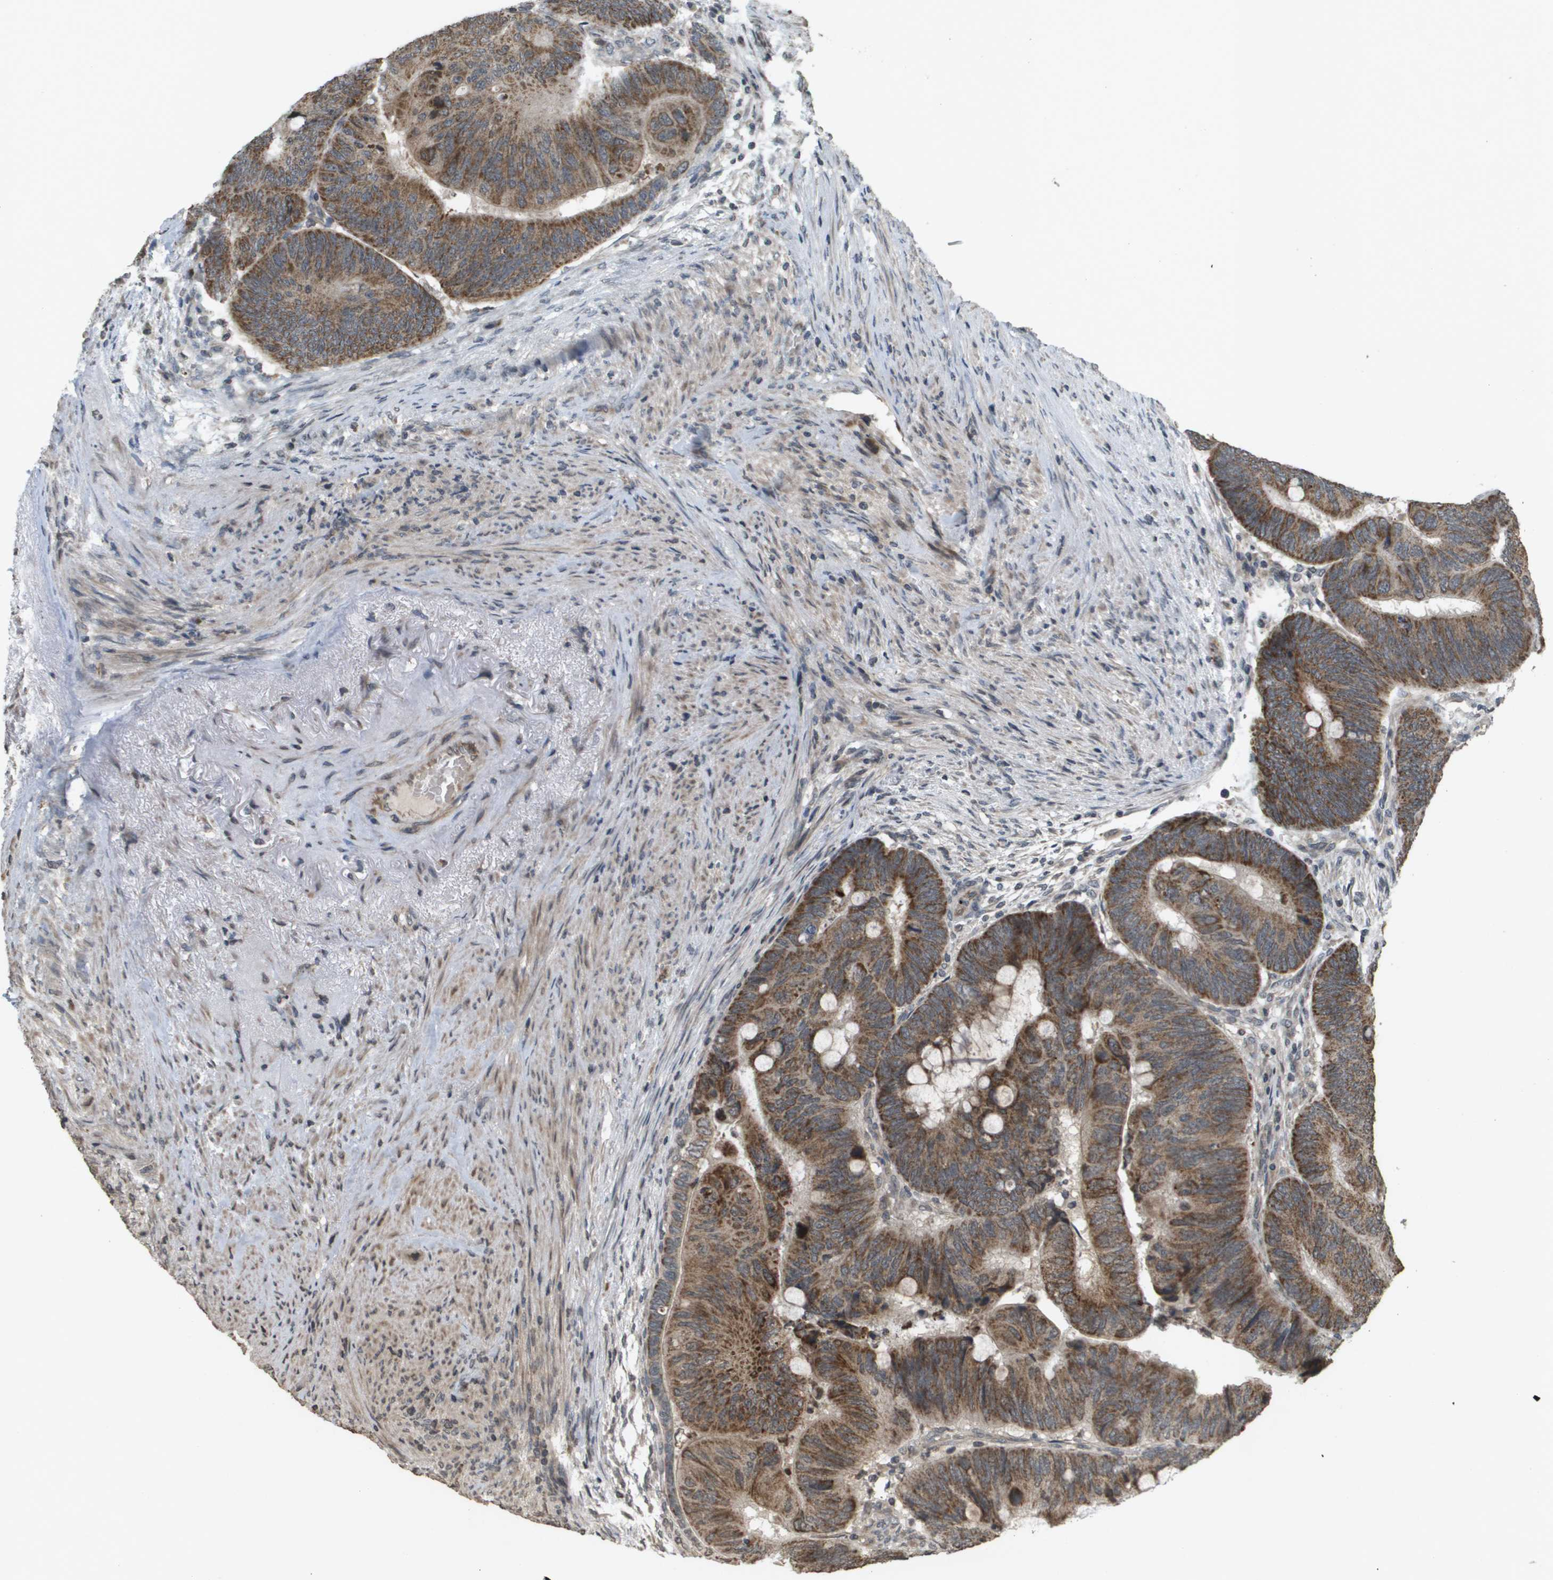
{"staining": {"intensity": "moderate", "quantity": ">75%", "location": "cytoplasmic/membranous"}, "tissue": "colorectal cancer", "cell_type": "Tumor cells", "image_type": "cancer", "snomed": [{"axis": "morphology", "description": "Normal tissue, NOS"}, {"axis": "morphology", "description": "Adenocarcinoma, NOS"}, {"axis": "topography", "description": "Rectum"}], "caption": "This is a histology image of IHC staining of colorectal cancer, which shows moderate expression in the cytoplasmic/membranous of tumor cells.", "gene": "RAB21", "patient": {"sex": "male", "age": 92}}